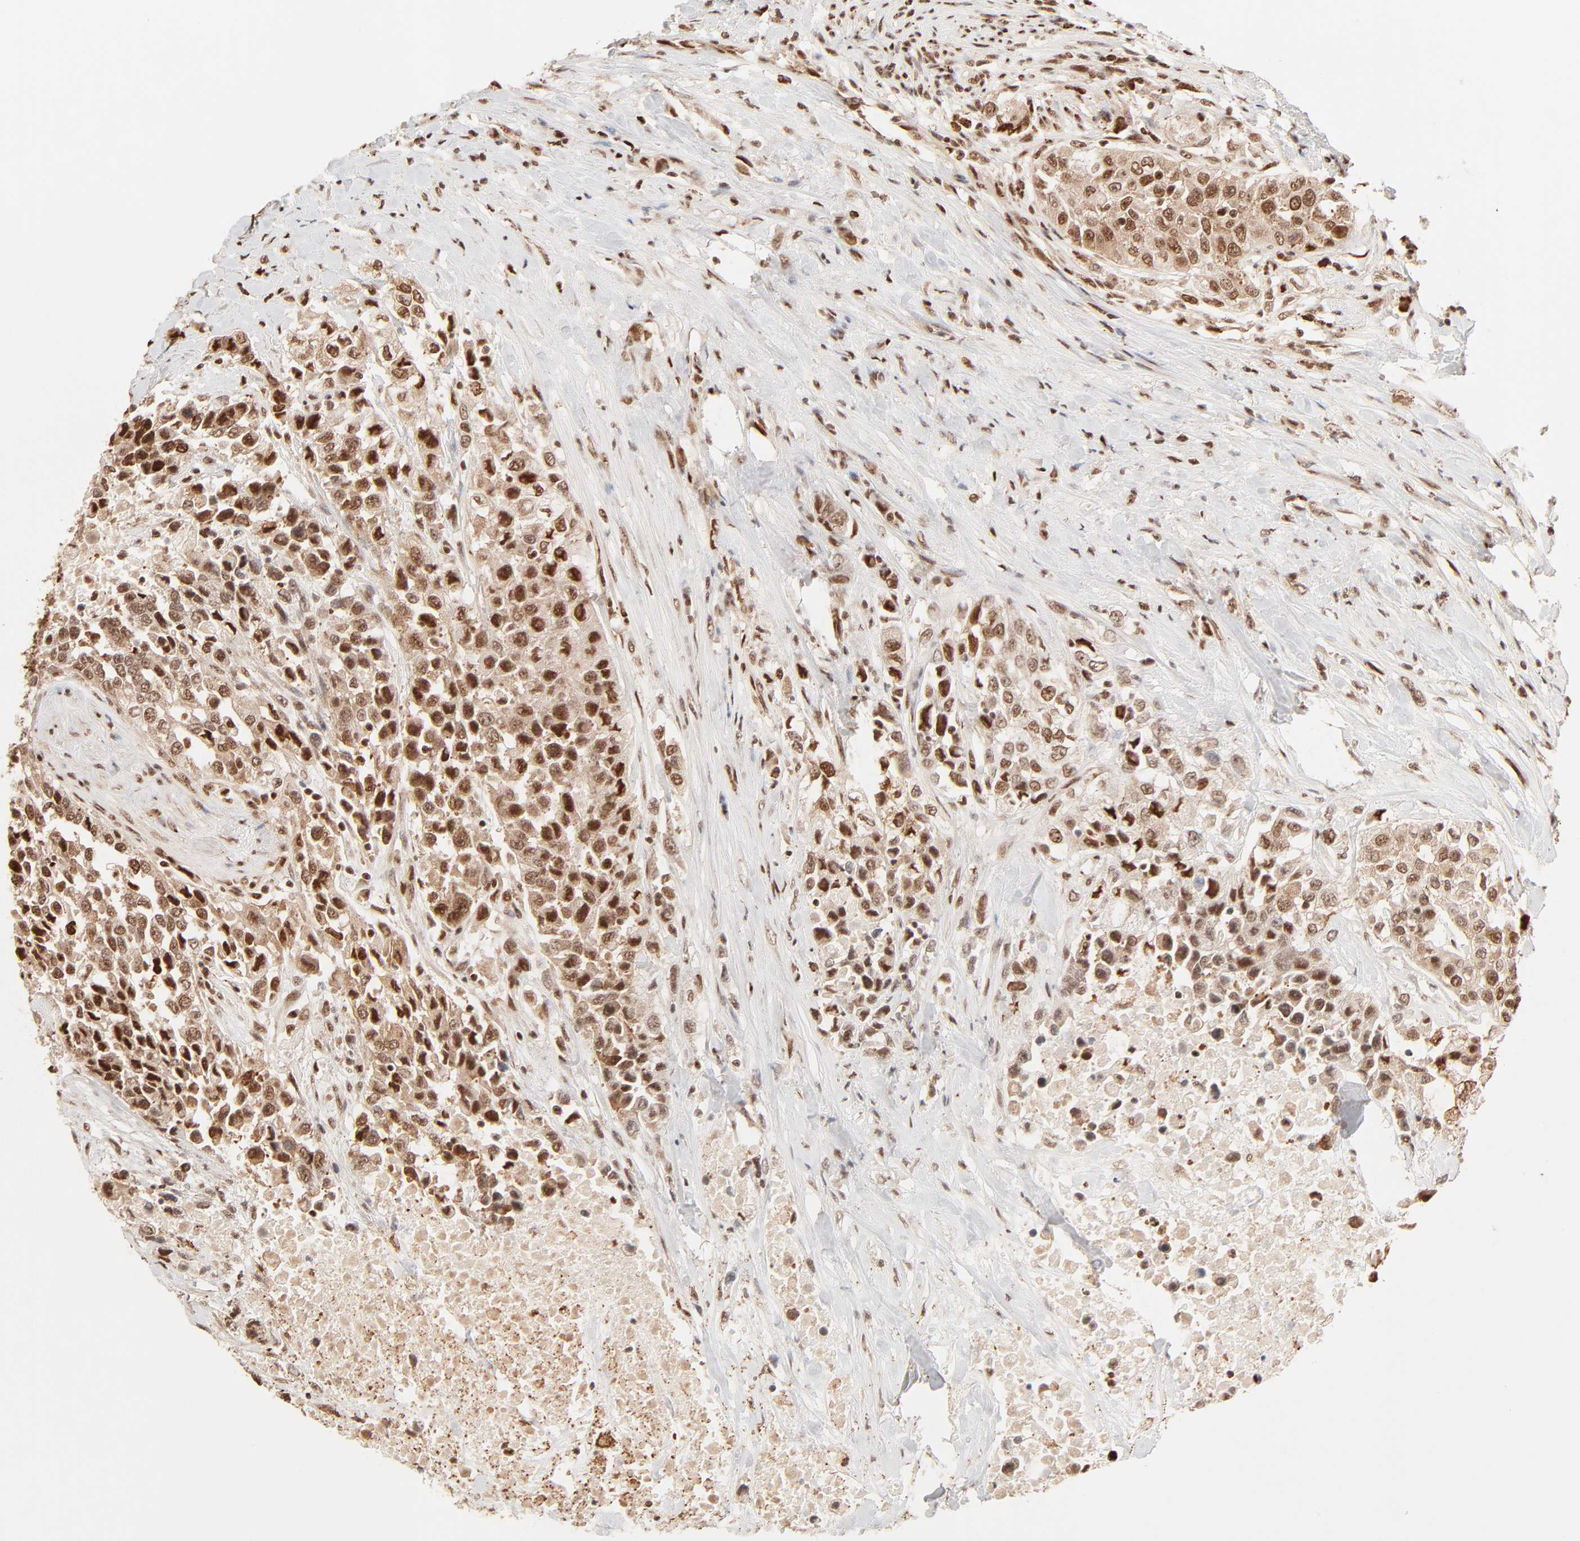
{"staining": {"intensity": "strong", "quantity": ">75%", "location": "cytoplasmic/membranous,nuclear"}, "tissue": "urothelial cancer", "cell_type": "Tumor cells", "image_type": "cancer", "snomed": [{"axis": "morphology", "description": "Urothelial carcinoma, High grade"}, {"axis": "topography", "description": "Urinary bladder"}], "caption": "Immunohistochemical staining of human urothelial cancer shows strong cytoplasmic/membranous and nuclear protein expression in approximately >75% of tumor cells.", "gene": "FAM50A", "patient": {"sex": "female", "age": 80}}